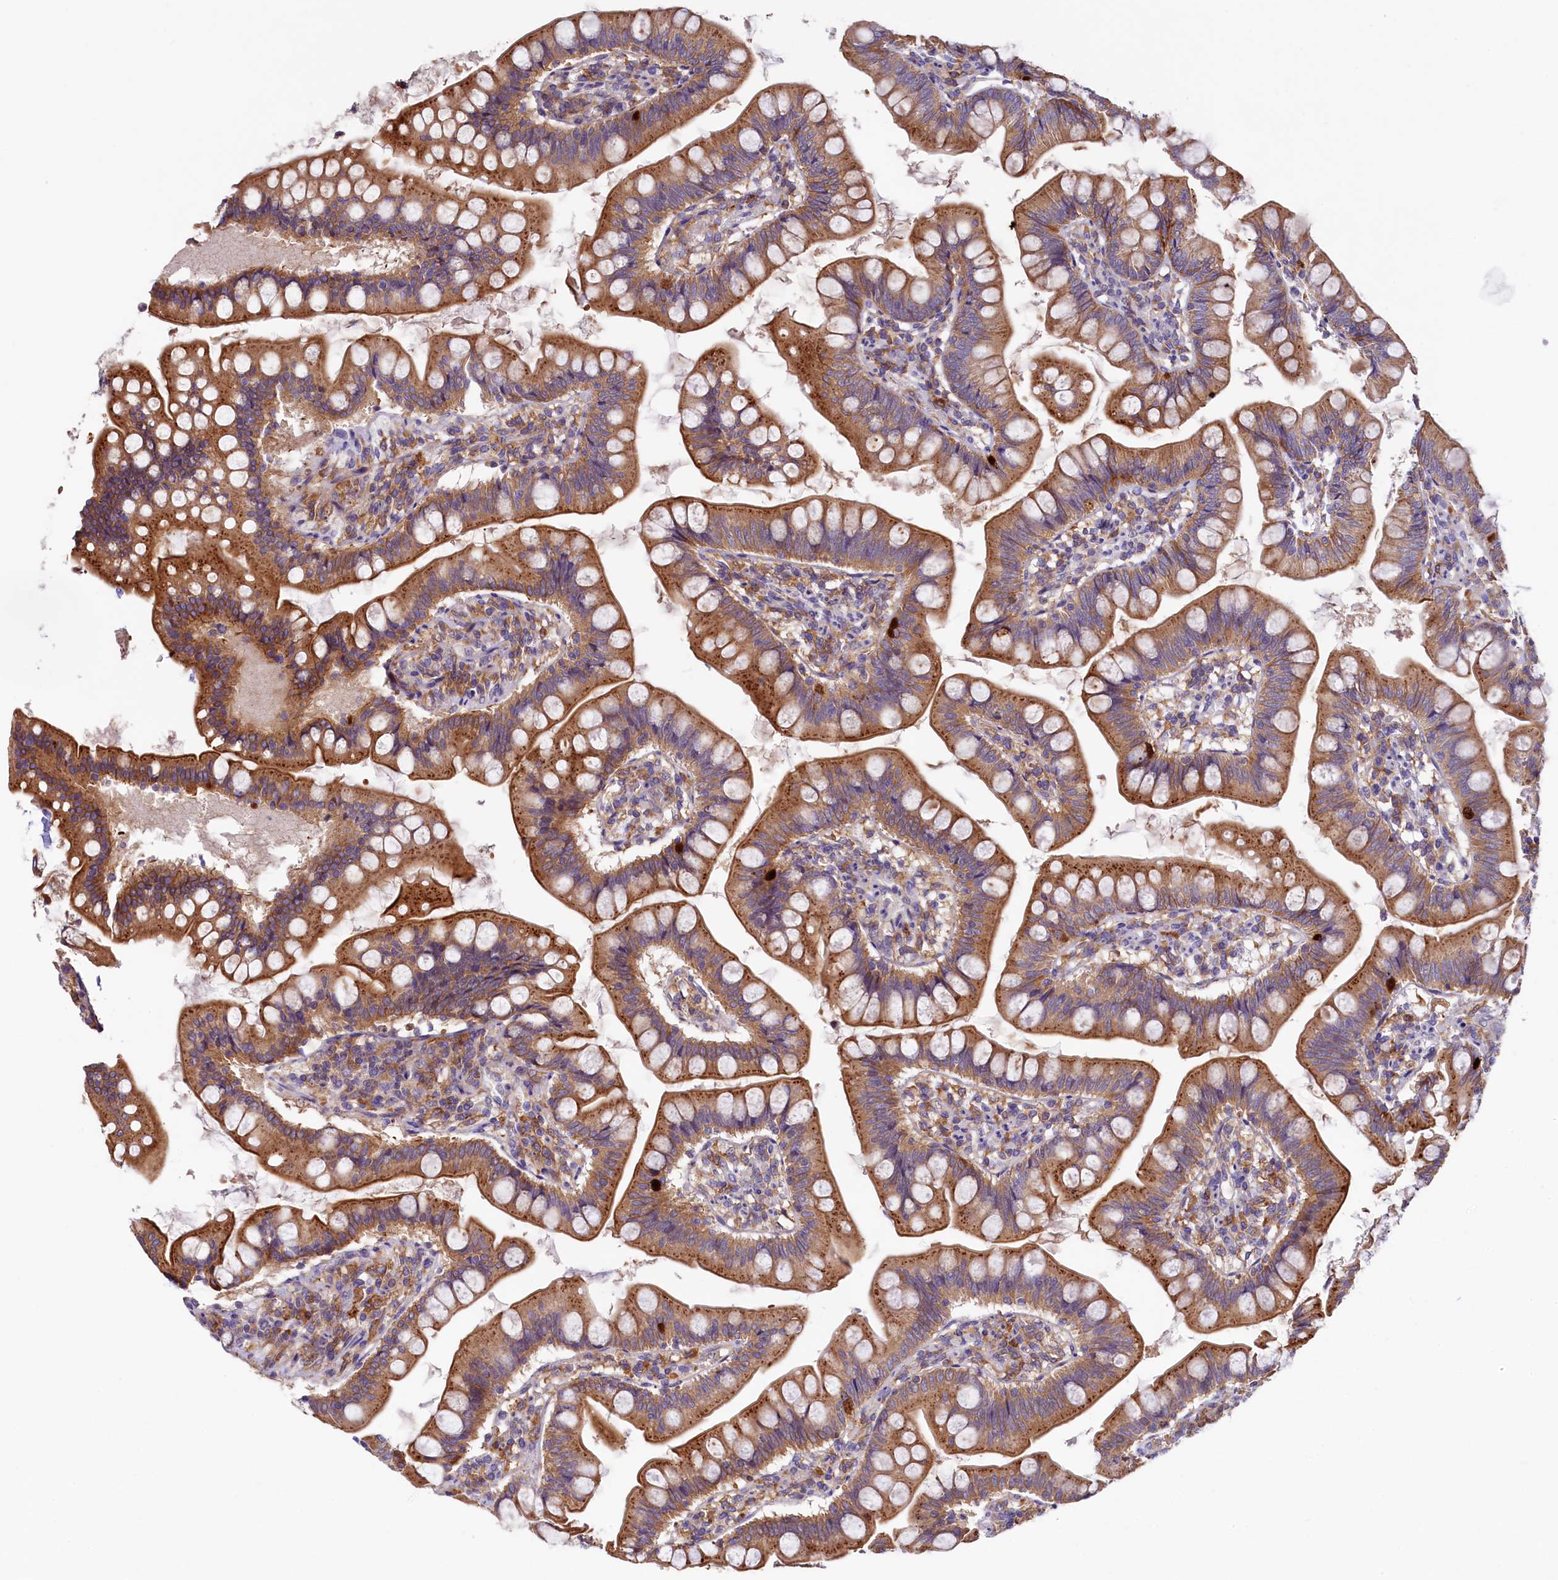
{"staining": {"intensity": "moderate", "quantity": ">75%", "location": "cytoplasmic/membranous"}, "tissue": "small intestine", "cell_type": "Glandular cells", "image_type": "normal", "snomed": [{"axis": "morphology", "description": "Normal tissue, NOS"}, {"axis": "topography", "description": "Small intestine"}], "caption": "A micrograph of human small intestine stained for a protein shows moderate cytoplasmic/membranous brown staining in glandular cells. Using DAB (3,3'-diaminobenzidine) (brown) and hematoxylin (blue) stains, captured at high magnification using brightfield microscopy.", "gene": "HPS6", "patient": {"sex": "male", "age": 7}}